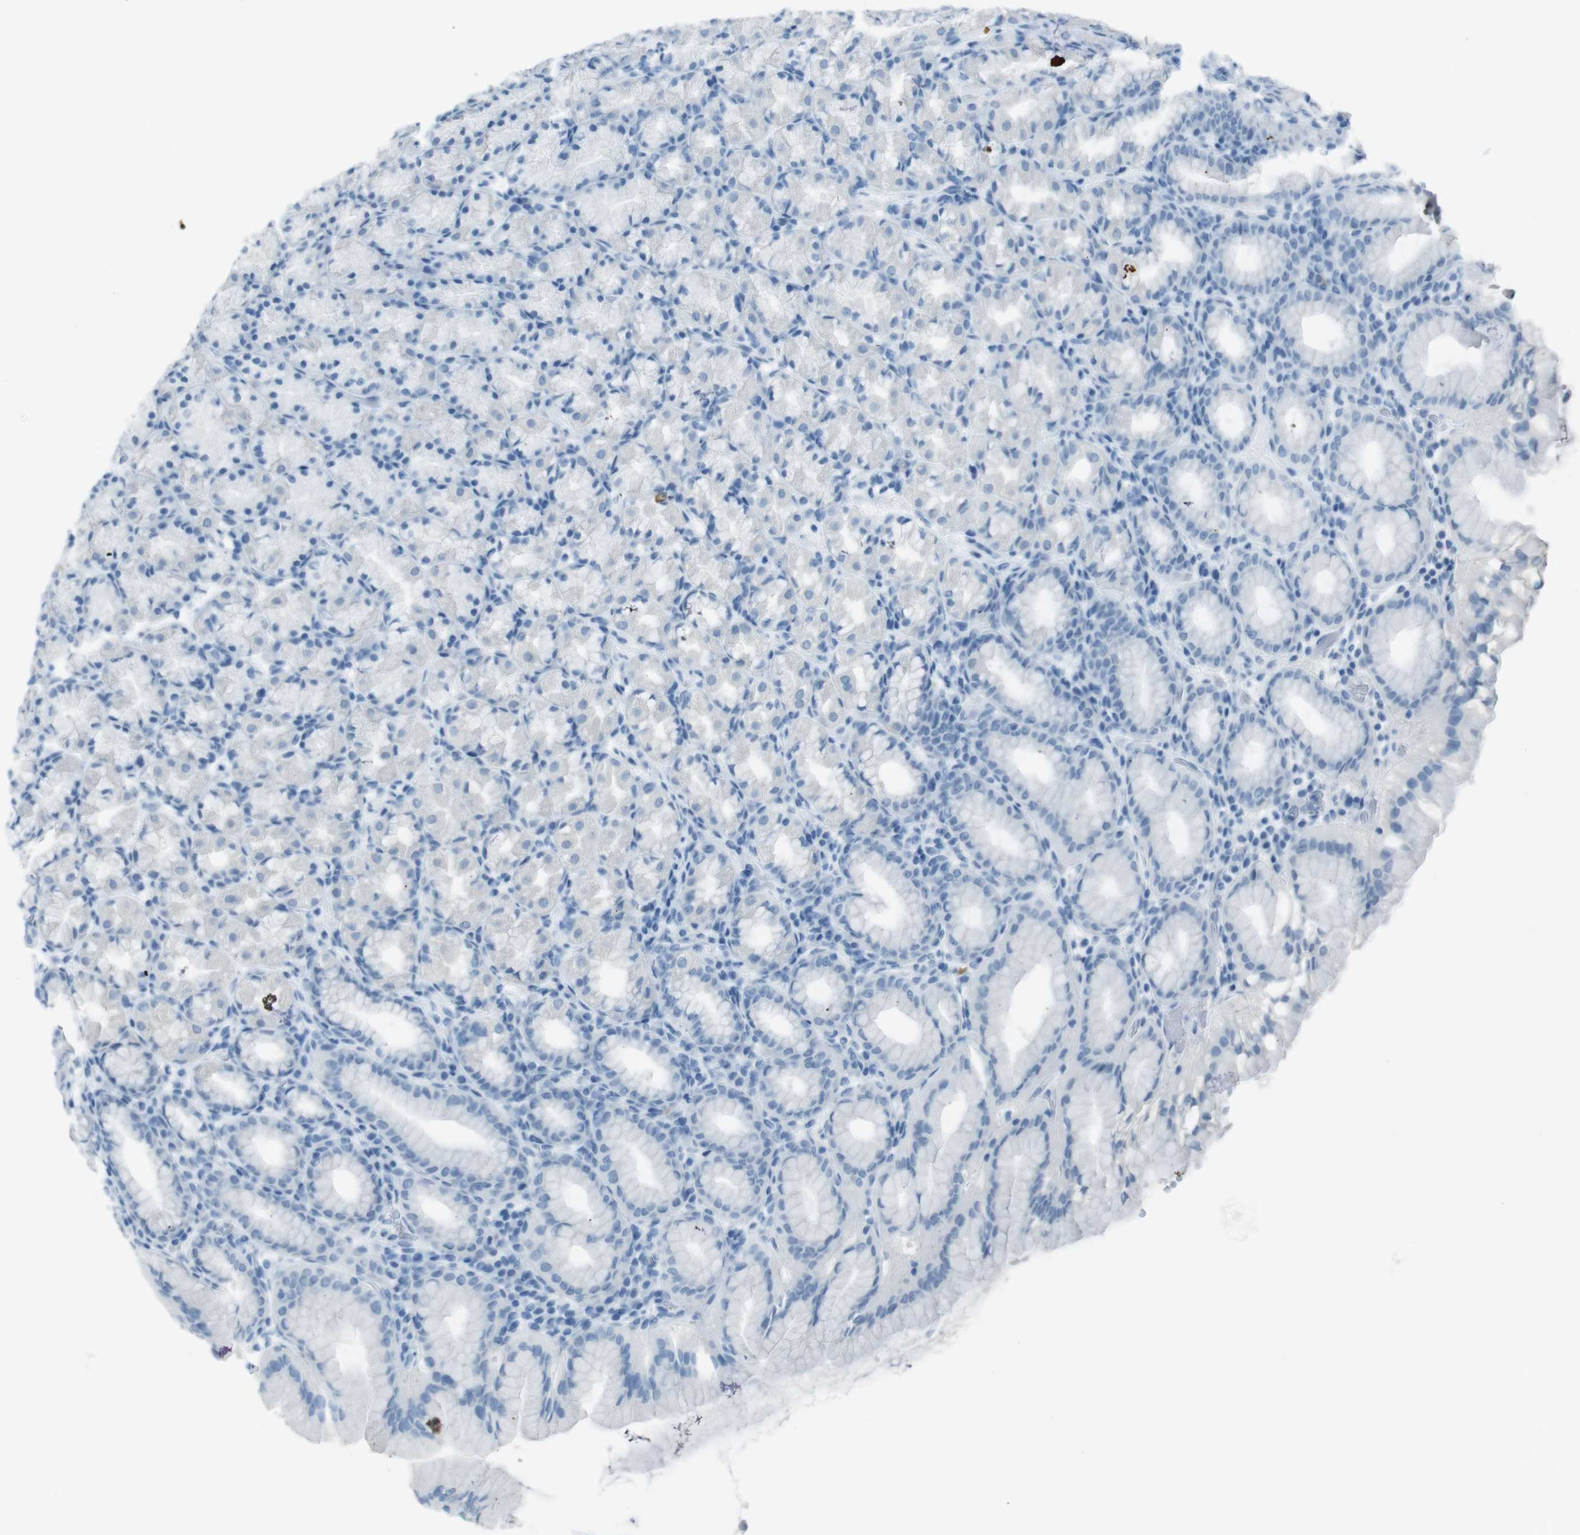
{"staining": {"intensity": "negative", "quantity": "none", "location": "none"}, "tissue": "stomach", "cell_type": "Glandular cells", "image_type": "normal", "snomed": [{"axis": "morphology", "description": "Normal tissue, NOS"}, {"axis": "topography", "description": "Stomach, upper"}], "caption": "Protein analysis of benign stomach shows no significant staining in glandular cells. (DAB (3,3'-diaminobenzidine) immunohistochemistry with hematoxylin counter stain).", "gene": "TMEM207", "patient": {"sex": "male", "age": 68}}